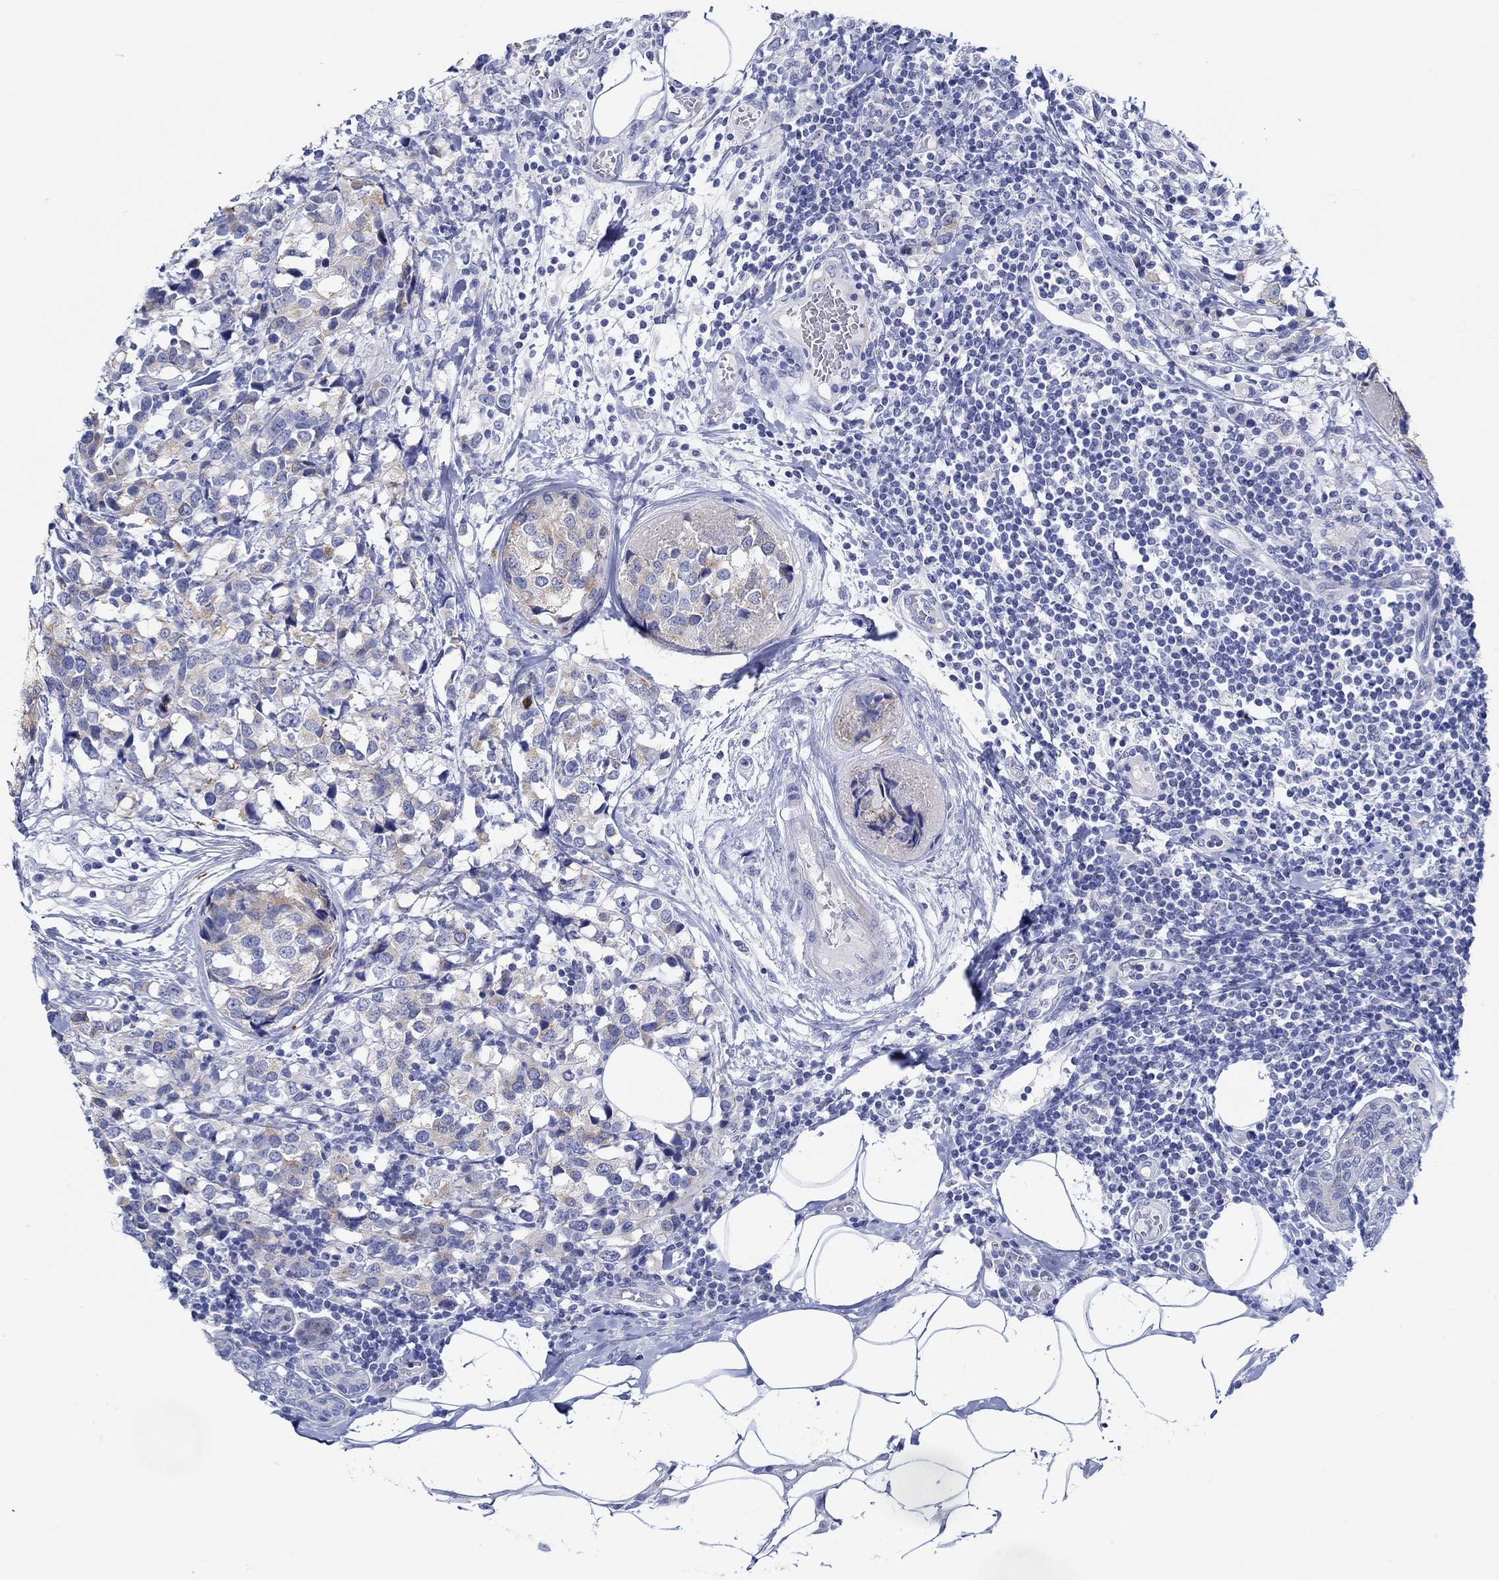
{"staining": {"intensity": "moderate", "quantity": "<25%", "location": "cytoplasmic/membranous"}, "tissue": "breast cancer", "cell_type": "Tumor cells", "image_type": "cancer", "snomed": [{"axis": "morphology", "description": "Lobular carcinoma"}, {"axis": "topography", "description": "Breast"}], "caption": "The micrograph shows immunohistochemical staining of lobular carcinoma (breast). There is moderate cytoplasmic/membranous expression is appreciated in about <25% of tumor cells.", "gene": "IGFBP6", "patient": {"sex": "female", "age": 59}}